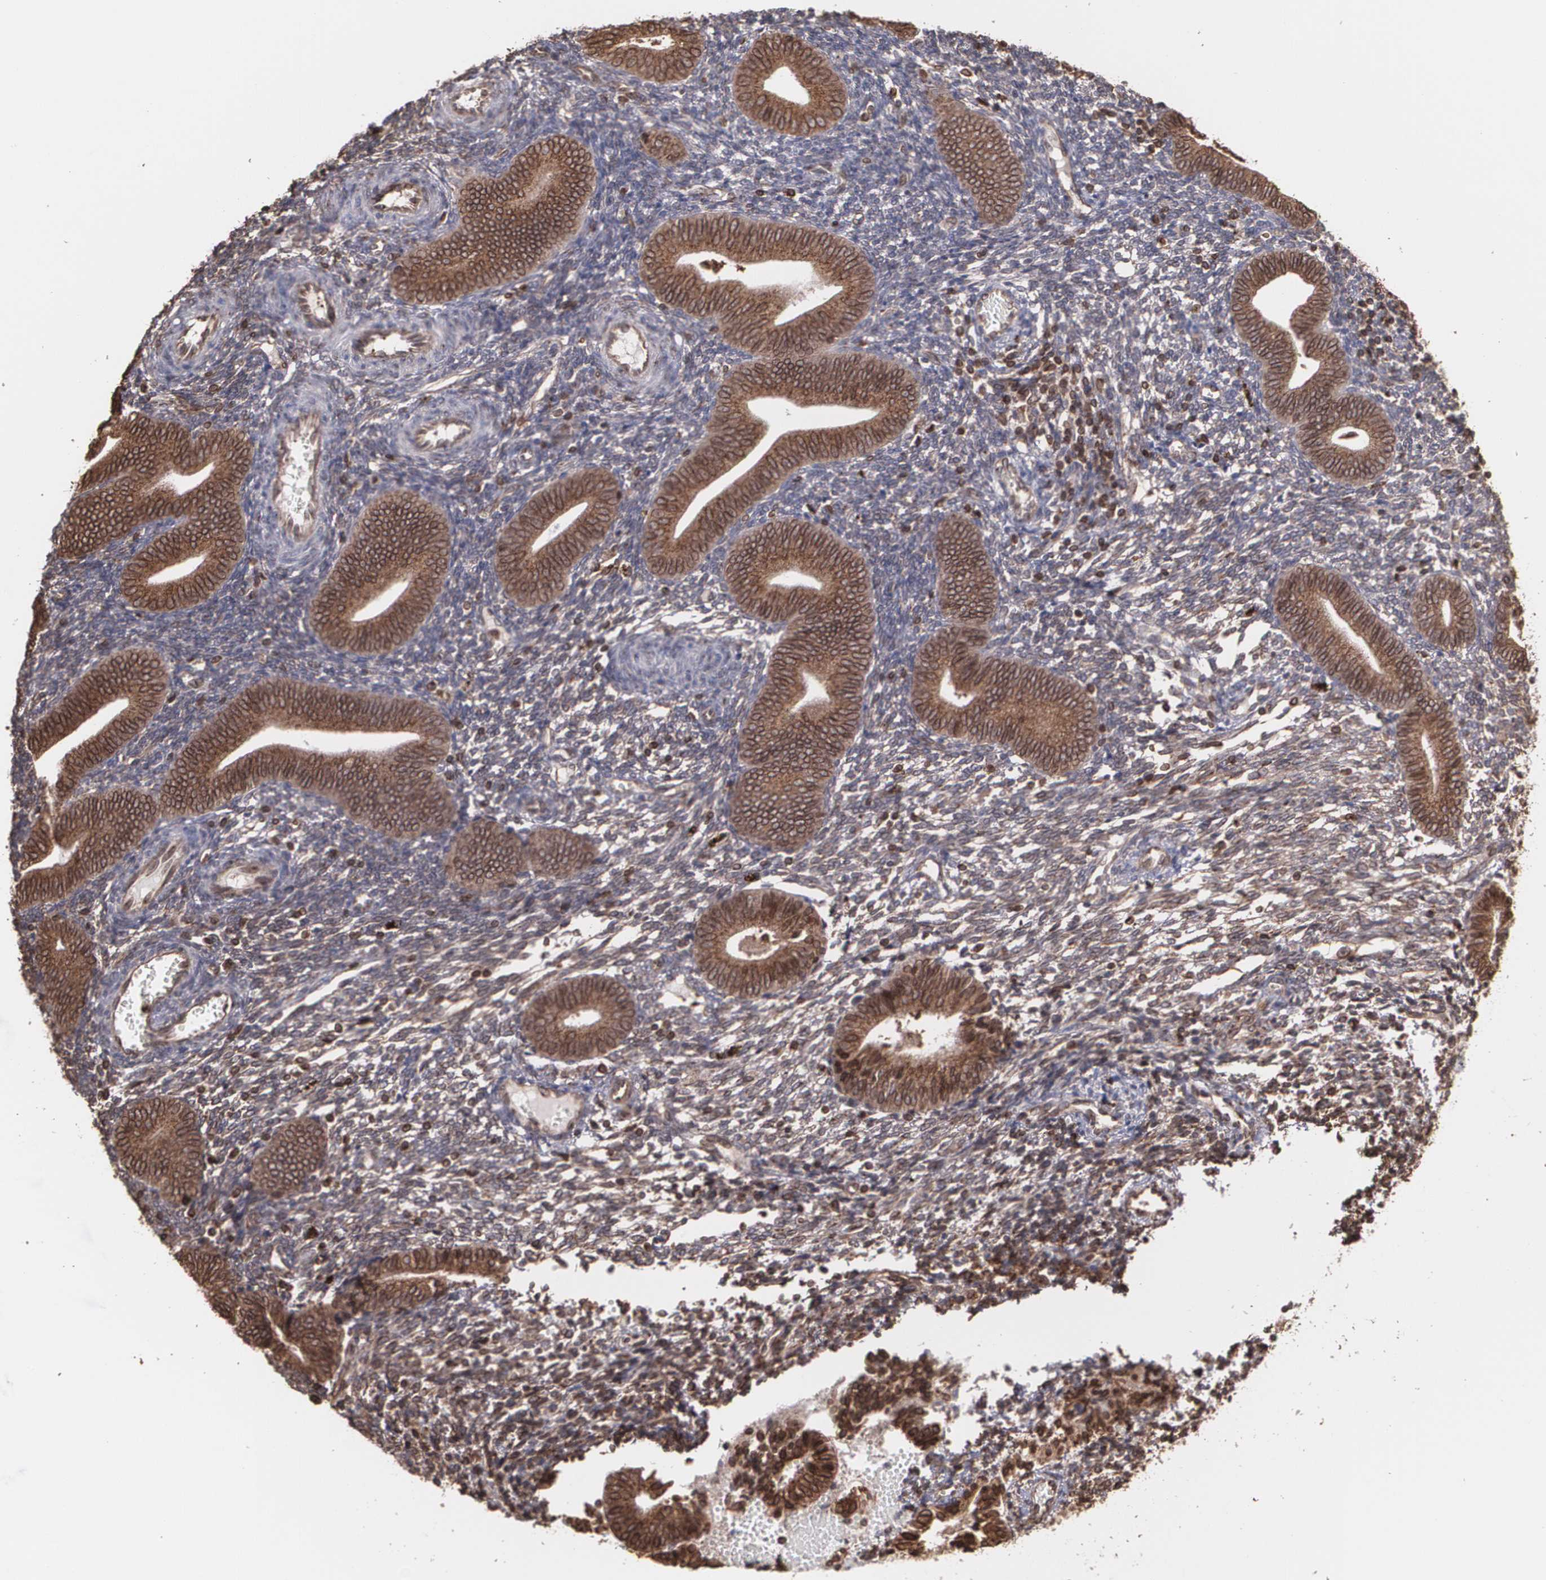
{"staining": {"intensity": "moderate", "quantity": "25%-75%", "location": "cytoplasmic/membranous"}, "tissue": "endometrium", "cell_type": "Cells in endometrial stroma", "image_type": "normal", "snomed": [{"axis": "morphology", "description": "Normal tissue, NOS"}, {"axis": "topography", "description": "Uterus"}, {"axis": "topography", "description": "Endometrium"}], "caption": "Immunohistochemistry image of benign human endometrium stained for a protein (brown), which shows medium levels of moderate cytoplasmic/membranous staining in approximately 25%-75% of cells in endometrial stroma.", "gene": "TRIP11", "patient": {"sex": "female", "age": 33}}